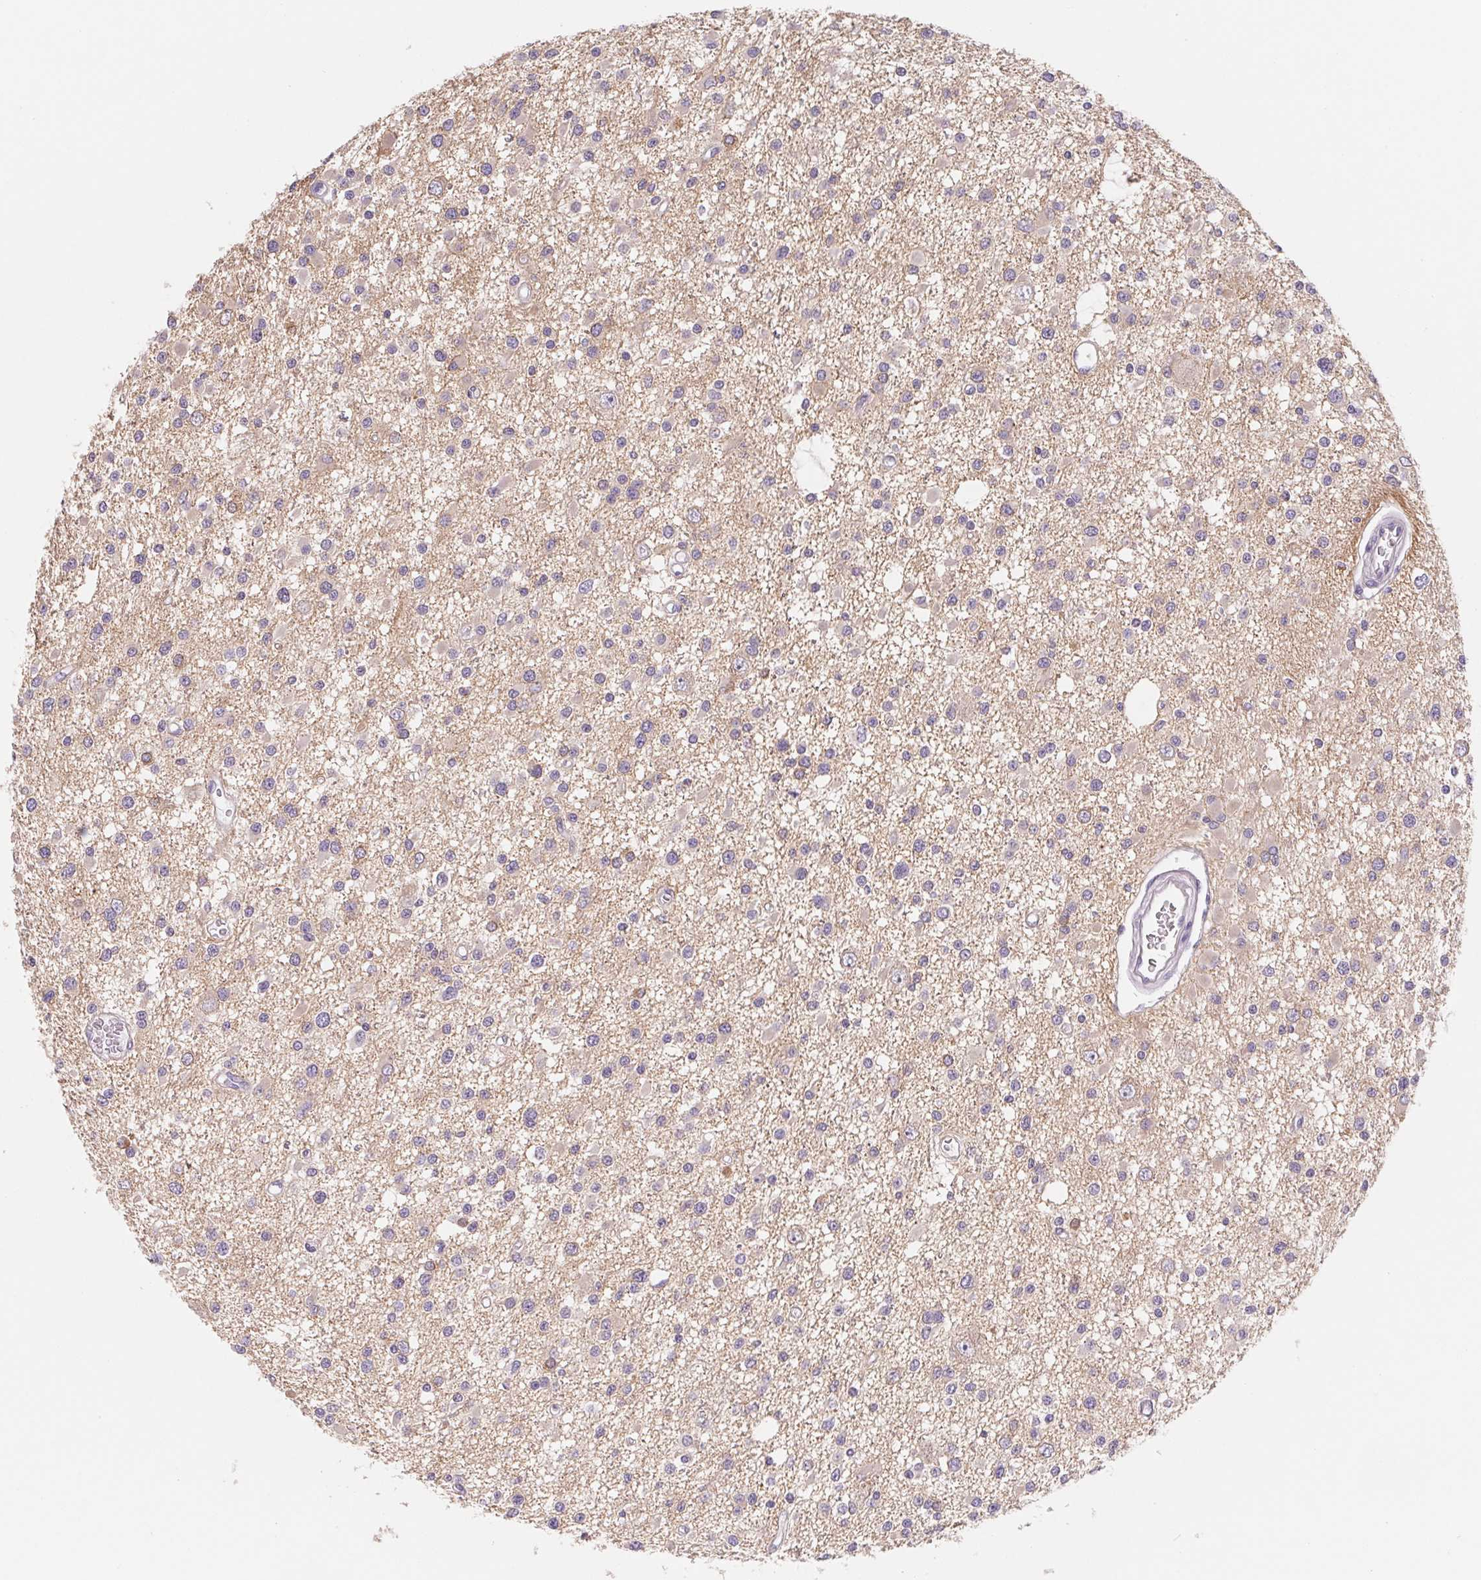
{"staining": {"intensity": "negative", "quantity": "none", "location": "none"}, "tissue": "glioma", "cell_type": "Tumor cells", "image_type": "cancer", "snomed": [{"axis": "morphology", "description": "Glioma, malignant, High grade"}, {"axis": "topography", "description": "Brain"}], "caption": "Tumor cells show no significant protein positivity in glioma.", "gene": "CTNND2", "patient": {"sex": "male", "age": 54}}